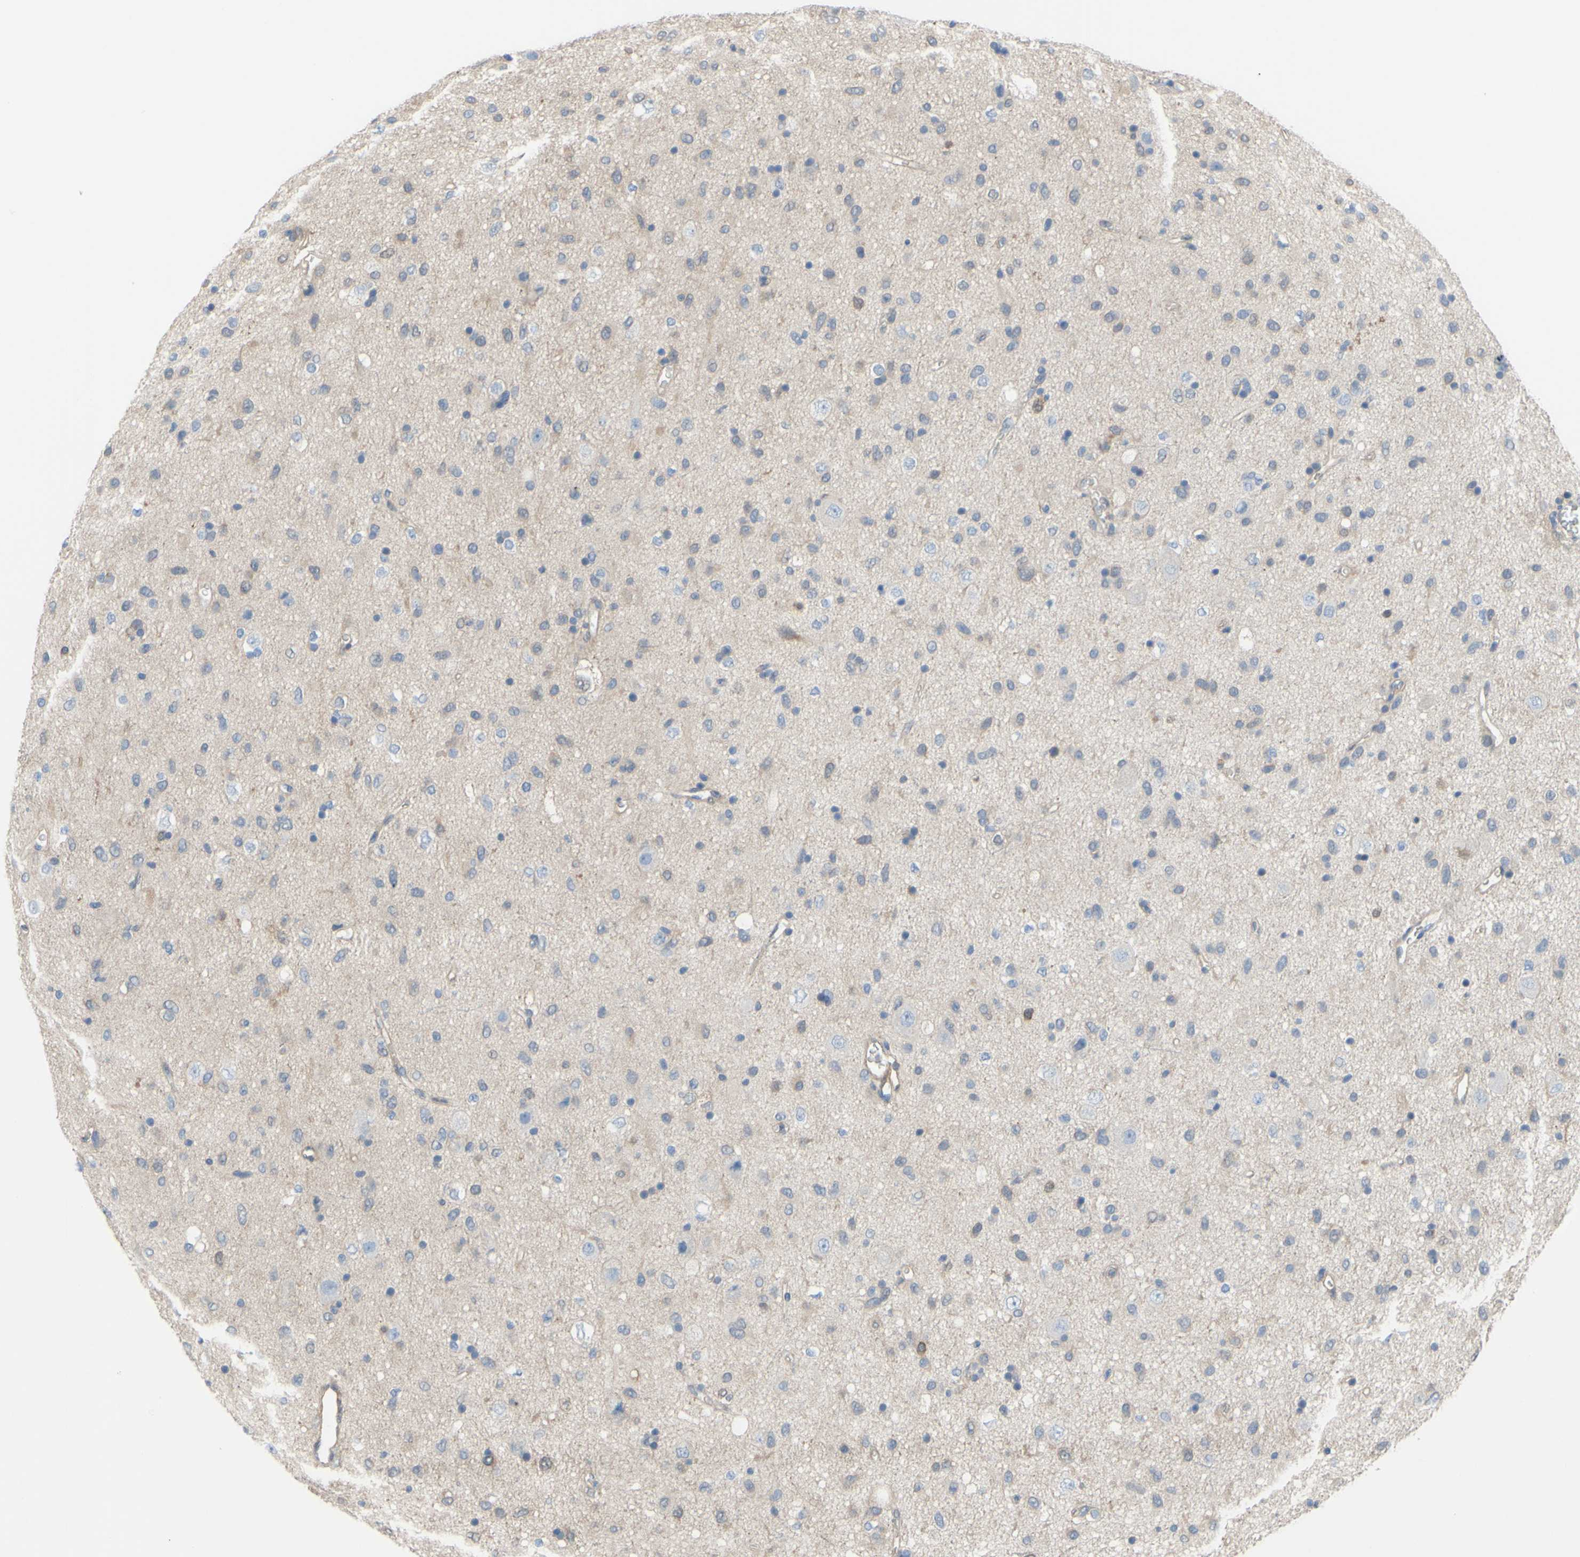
{"staining": {"intensity": "weak", "quantity": "<25%", "location": "cytoplasmic/membranous"}, "tissue": "glioma", "cell_type": "Tumor cells", "image_type": "cancer", "snomed": [{"axis": "morphology", "description": "Glioma, malignant, Low grade"}, {"axis": "topography", "description": "Brain"}], "caption": "DAB immunohistochemical staining of glioma reveals no significant positivity in tumor cells.", "gene": "UPK3B", "patient": {"sex": "male", "age": 77}}